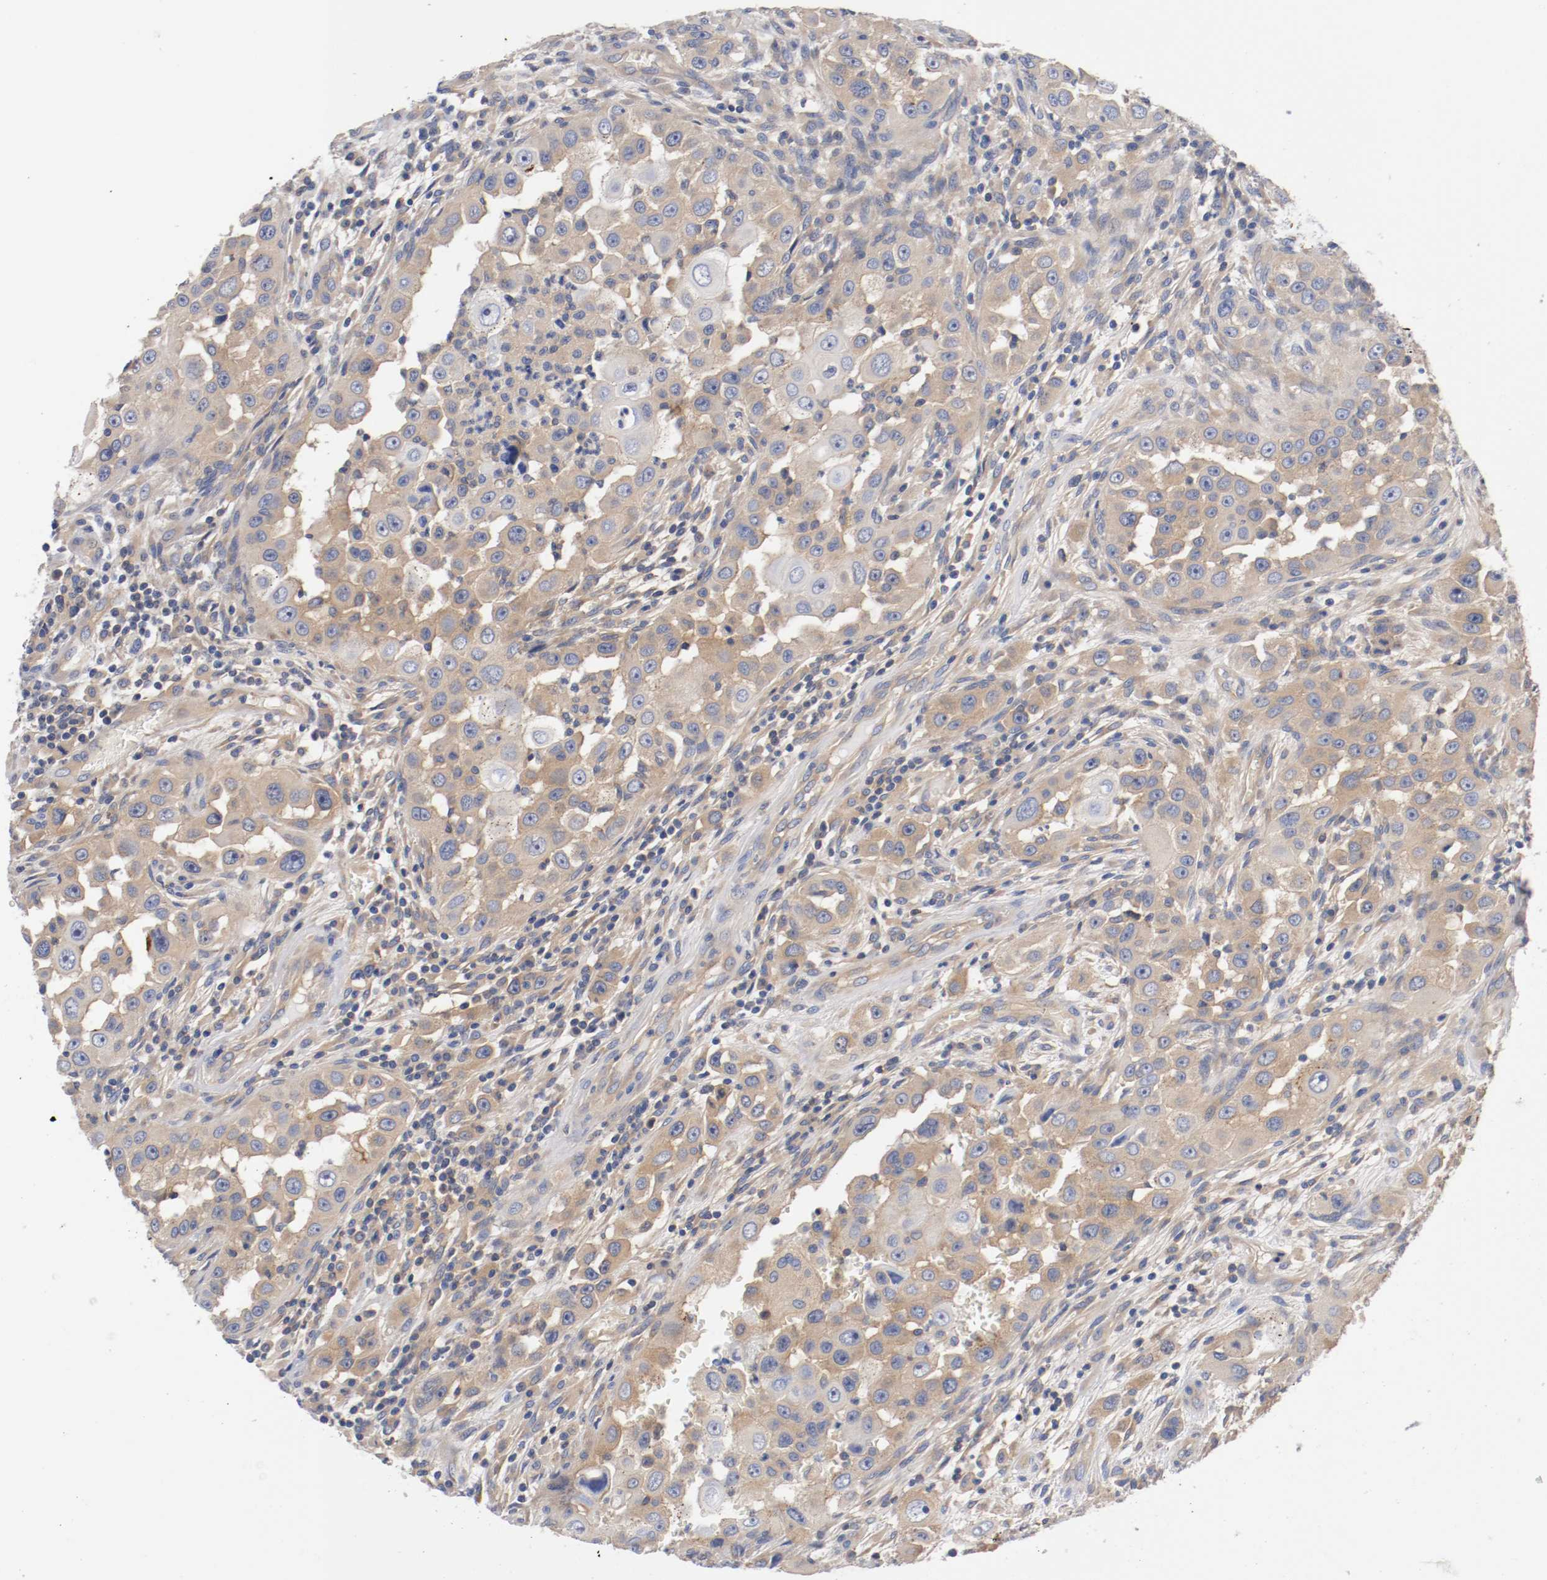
{"staining": {"intensity": "moderate", "quantity": ">75%", "location": "cytoplasmic/membranous"}, "tissue": "head and neck cancer", "cell_type": "Tumor cells", "image_type": "cancer", "snomed": [{"axis": "morphology", "description": "Carcinoma, NOS"}, {"axis": "topography", "description": "Head-Neck"}], "caption": "Human head and neck cancer (carcinoma) stained with a protein marker displays moderate staining in tumor cells.", "gene": "HGS", "patient": {"sex": "male", "age": 87}}